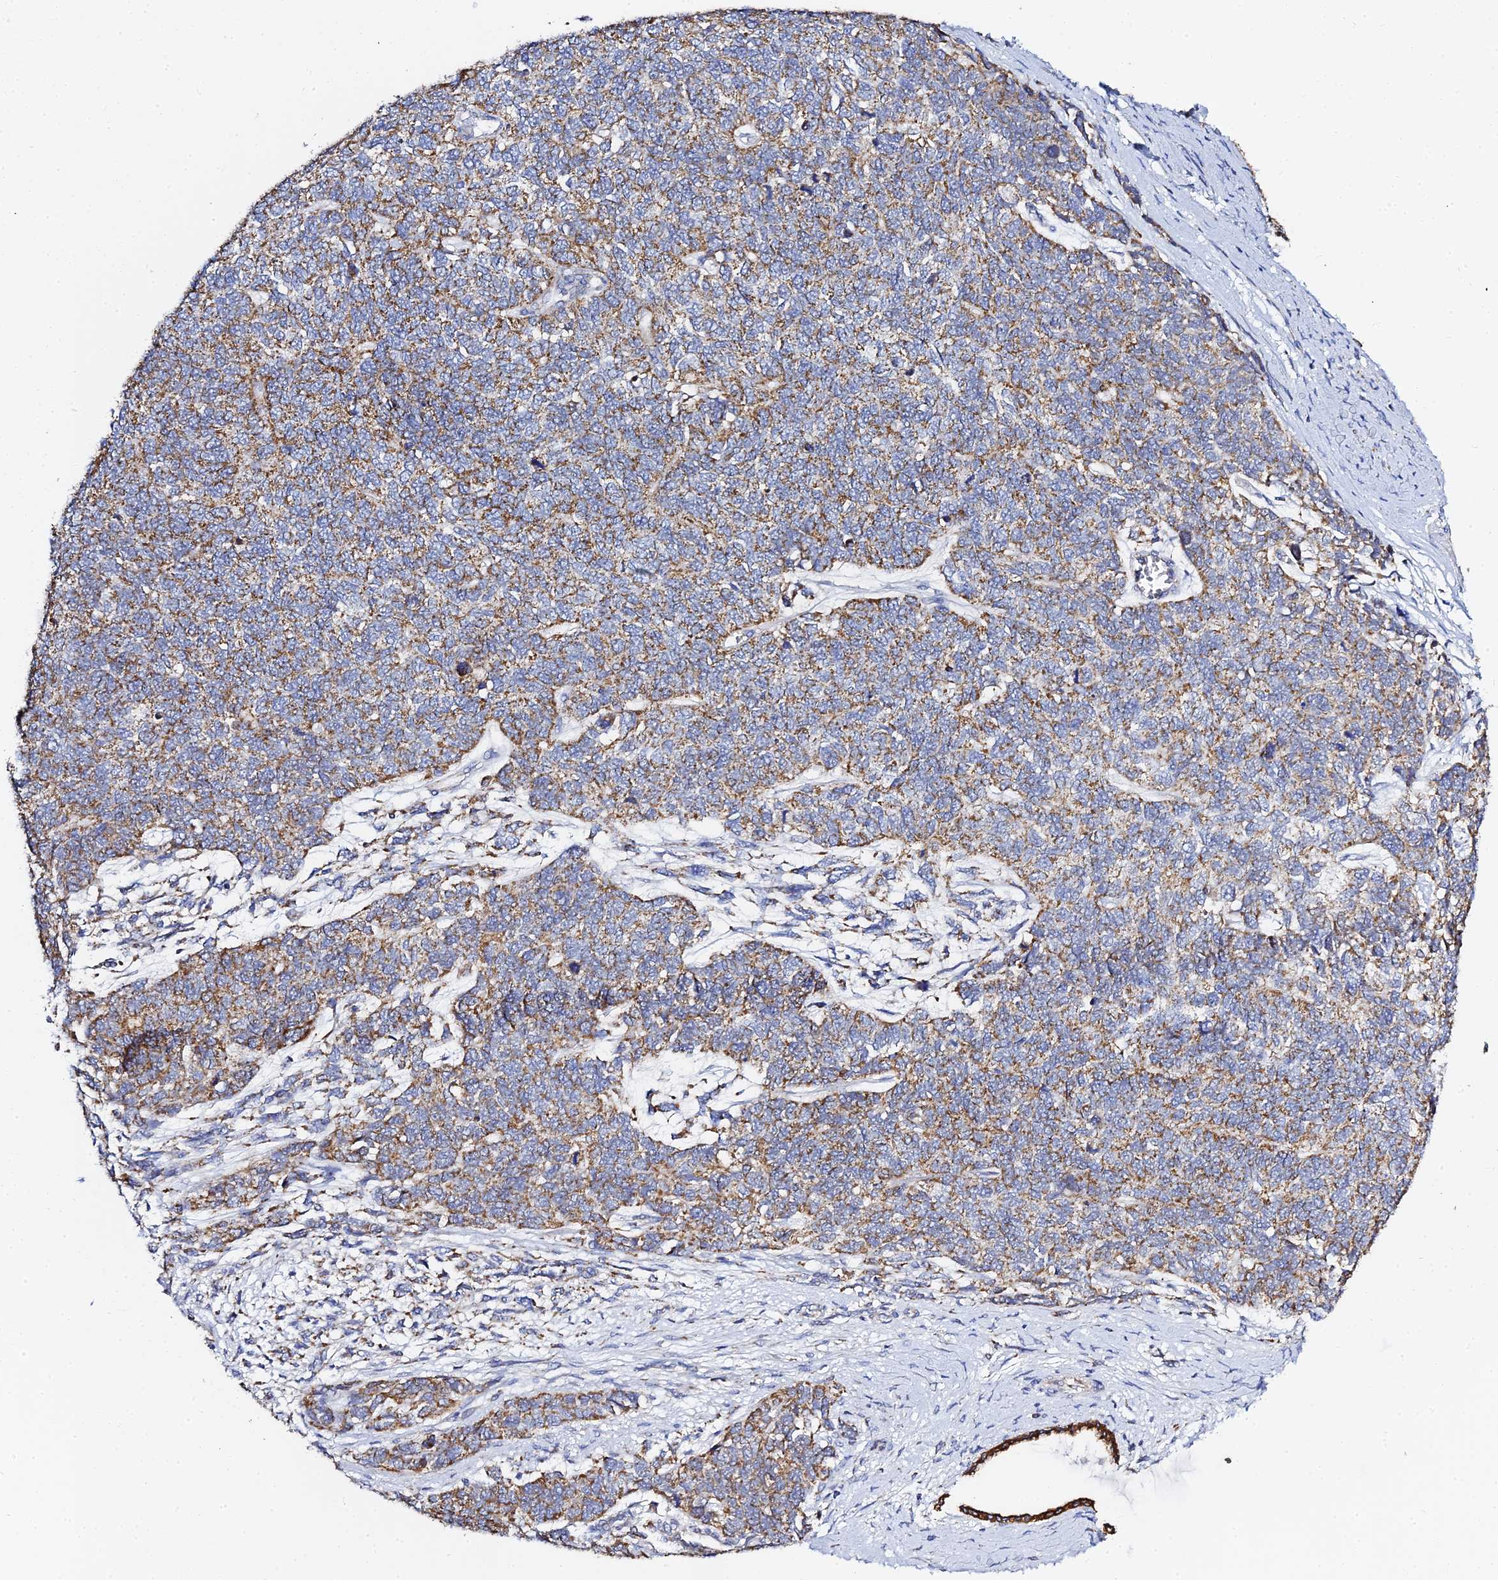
{"staining": {"intensity": "moderate", "quantity": ">75%", "location": "cytoplasmic/membranous"}, "tissue": "cervical cancer", "cell_type": "Tumor cells", "image_type": "cancer", "snomed": [{"axis": "morphology", "description": "Squamous cell carcinoma, NOS"}, {"axis": "topography", "description": "Cervix"}], "caption": "The photomicrograph exhibits immunohistochemical staining of squamous cell carcinoma (cervical). There is moderate cytoplasmic/membranous staining is identified in about >75% of tumor cells.", "gene": "ZXDA", "patient": {"sex": "female", "age": 63}}